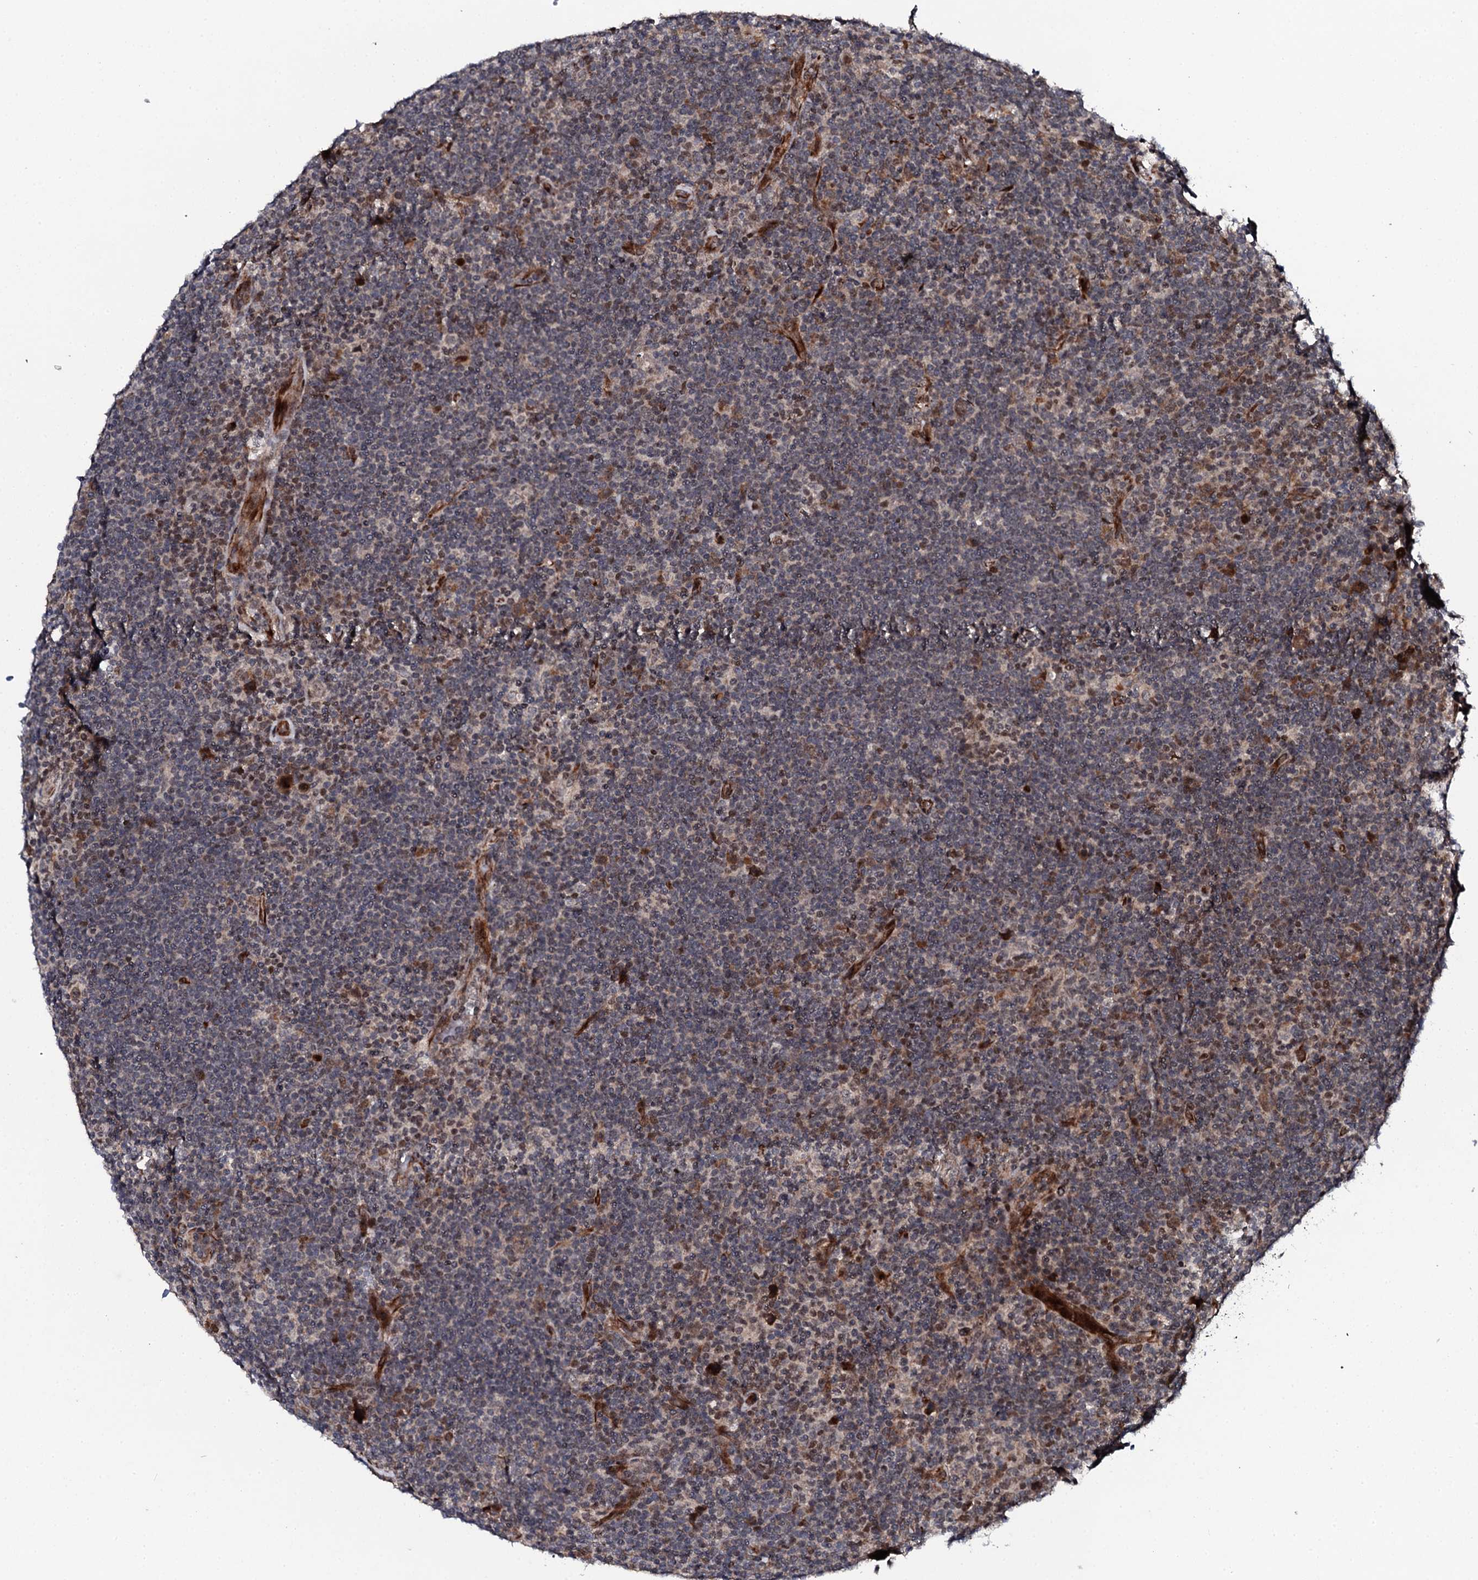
{"staining": {"intensity": "negative", "quantity": "none", "location": "none"}, "tissue": "lymphoma", "cell_type": "Tumor cells", "image_type": "cancer", "snomed": [{"axis": "morphology", "description": "Hodgkin's disease, NOS"}, {"axis": "topography", "description": "Lymph node"}], "caption": "Tumor cells show no significant protein expression in Hodgkin's disease.", "gene": "FAM111A", "patient": {"sex": "female", "age": 57}}